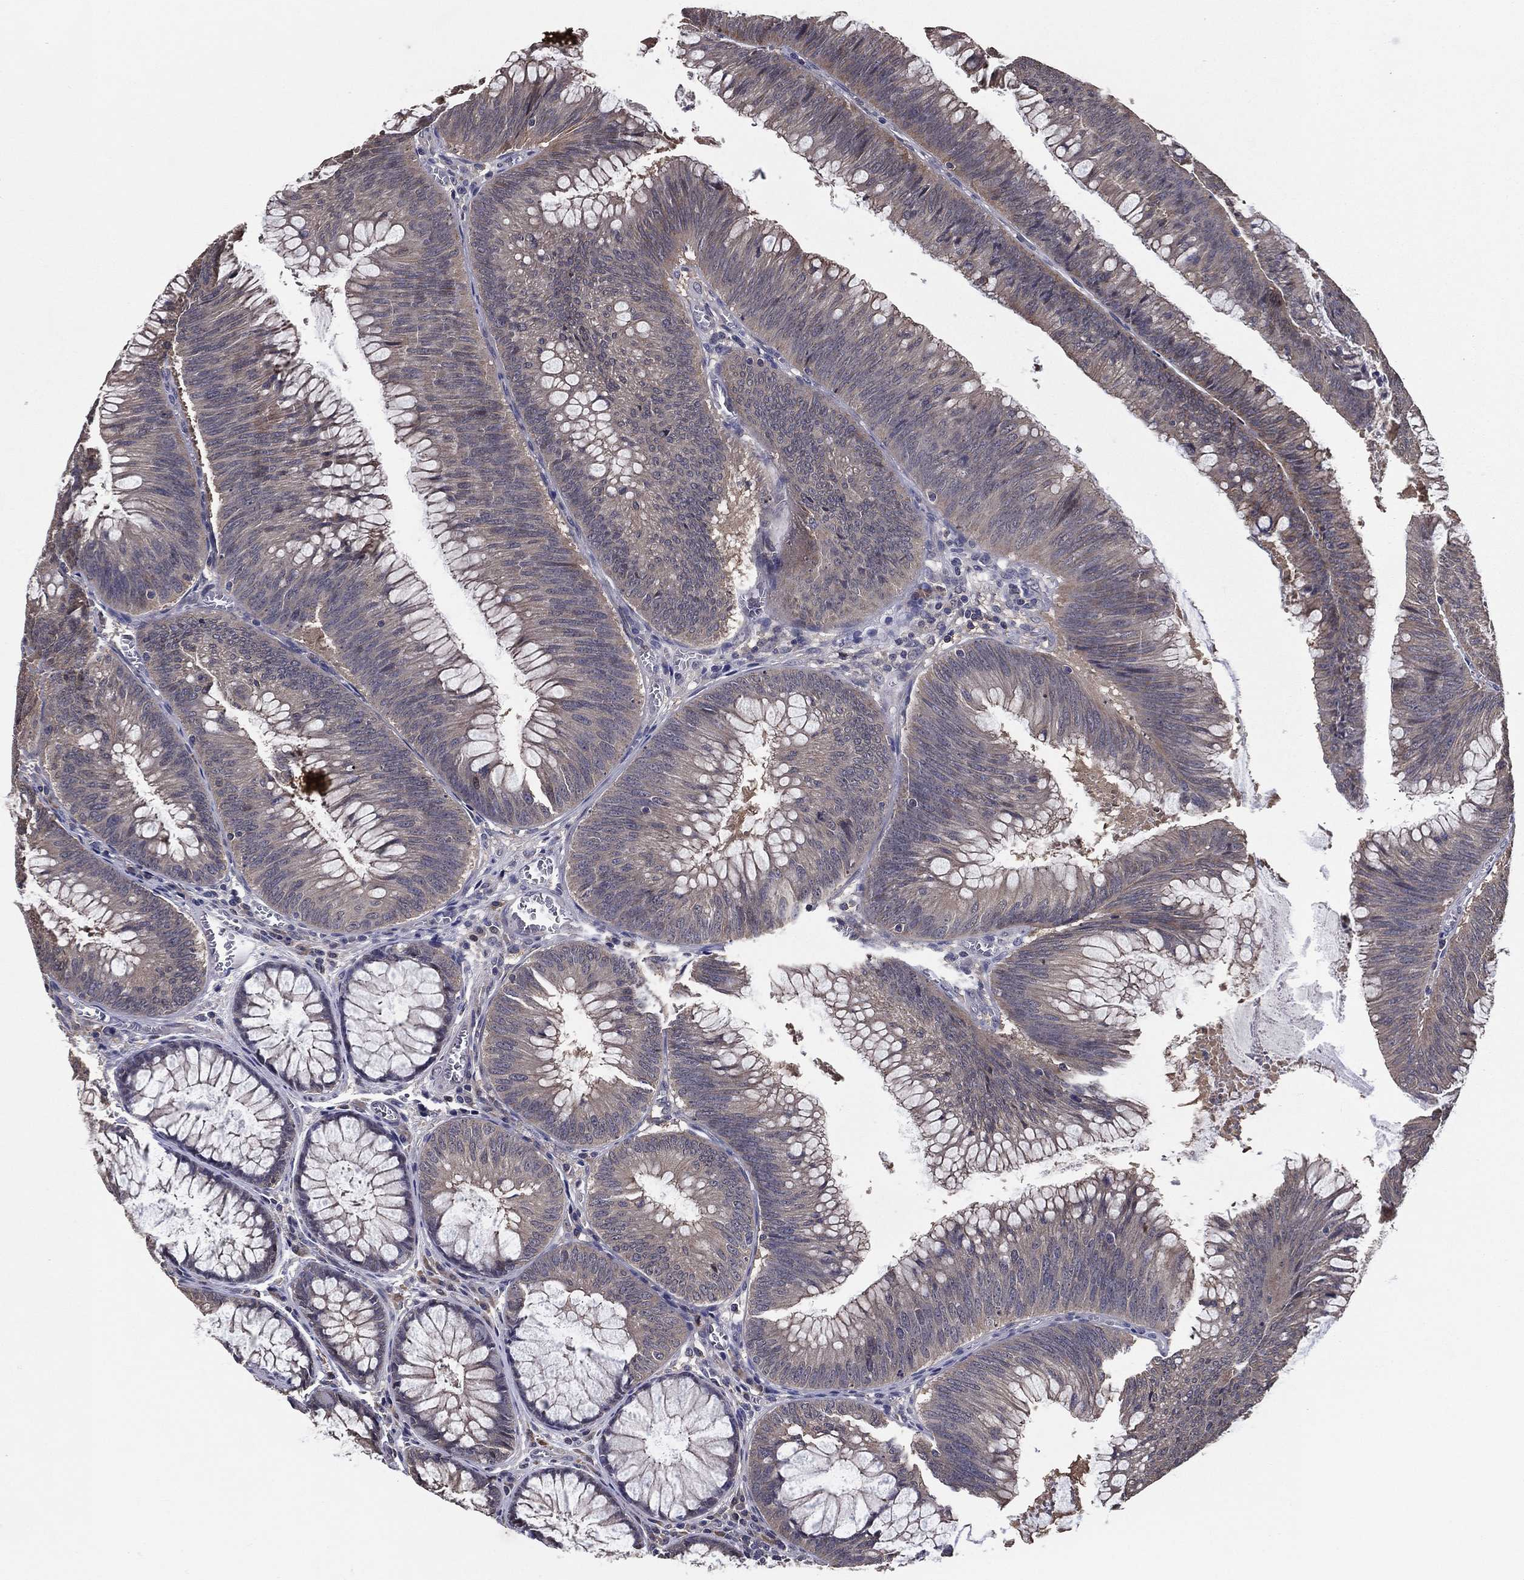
{"staining": {"intensity": "negative", "quantity": "none", "location": "none"}, "tissue": "colorectal cancer", "cell_type": "Tumor cells", "image_type": "cancer", "snomed": [{"axis": "morphology", "description": "Adenocarcinoma, NOS"}, {"axis": "topography", "description": "Rectum"}], "caption": "The immunohistochemistry (IHC) micrograph has no significant positivity in tumor cells of colorectal cancer (adenocarcinoma) tissue. (DAB (3,3'-diaminobenzidine) IHC visualized using brightfield microscopy, high magnification).", "gene": "PCNT", "patient": {"sex": "female", "age": 72}}